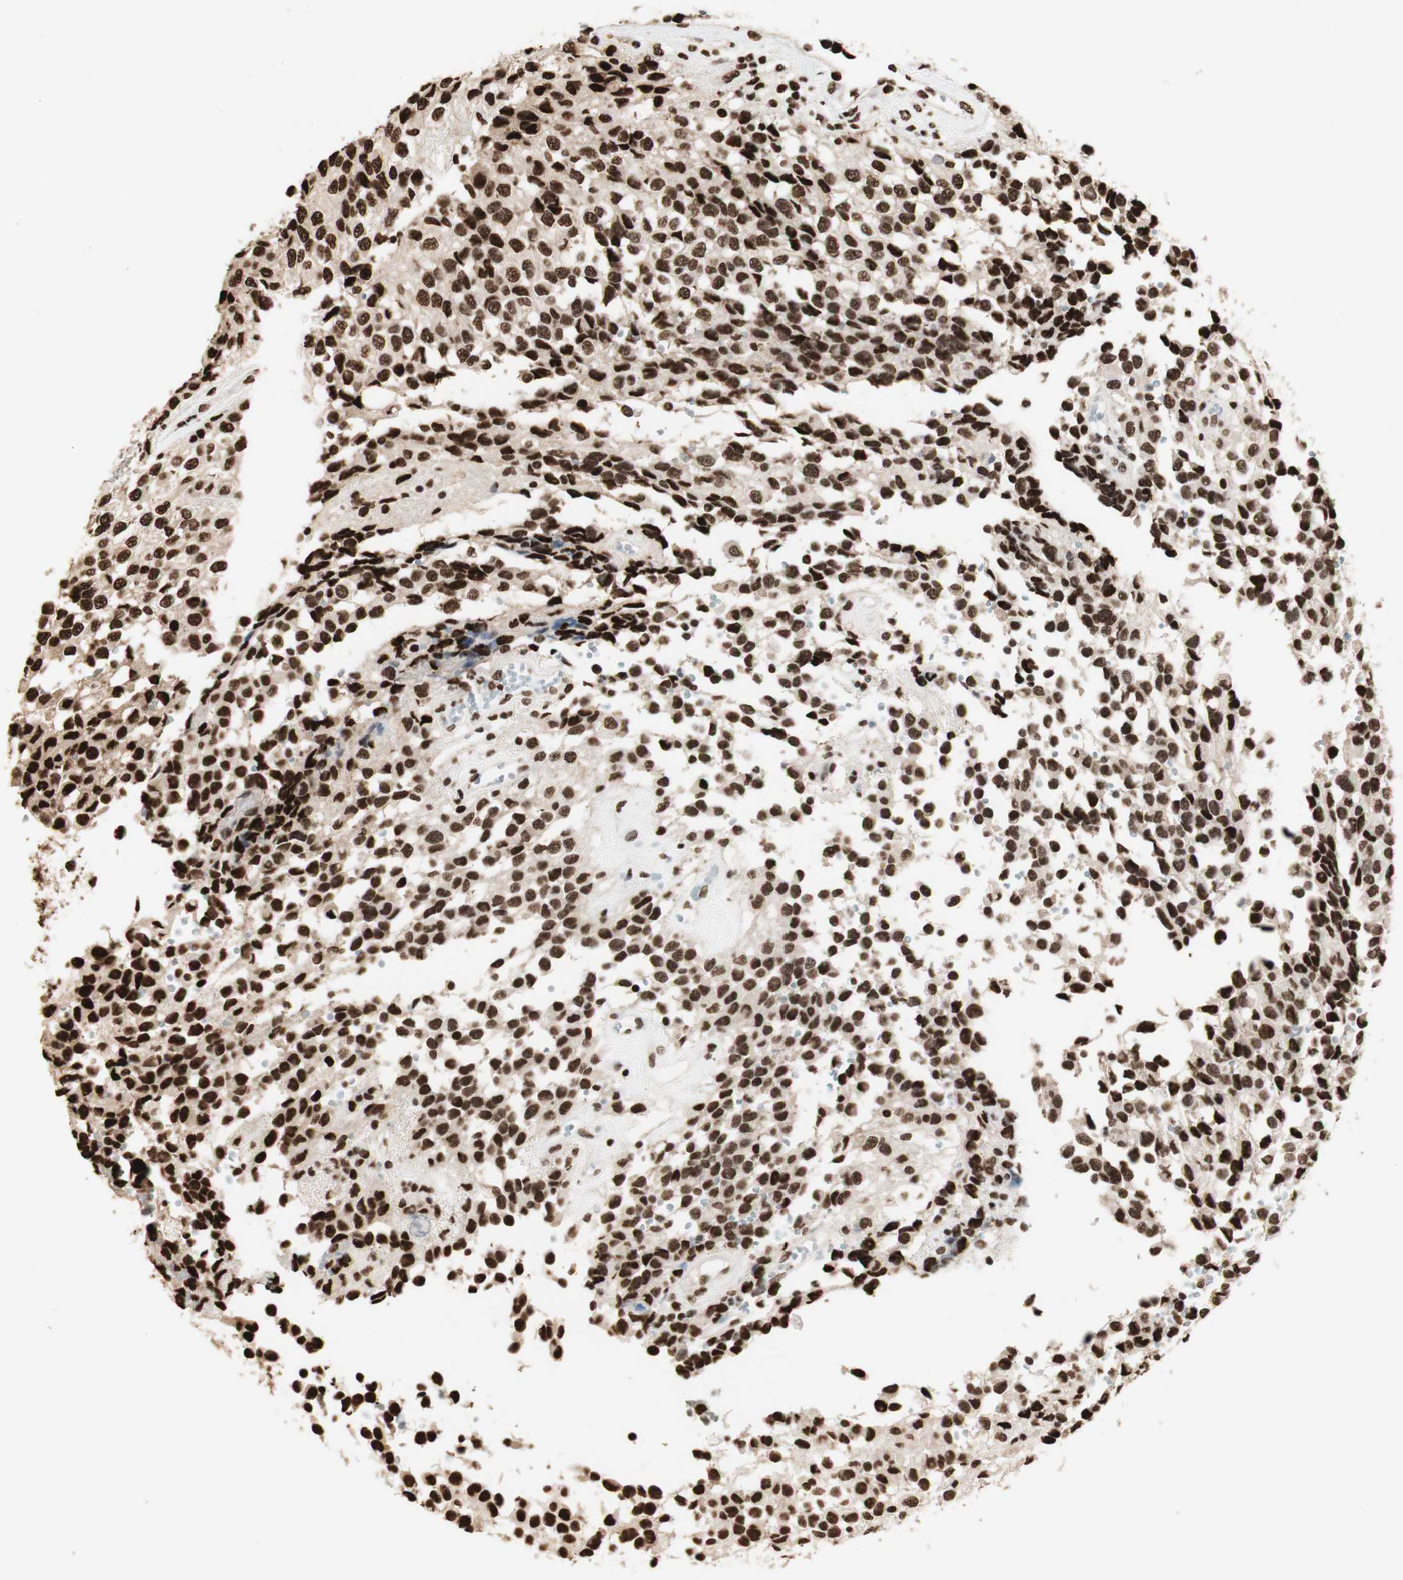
{"staining": {"intensity": "strong", "quantity": ">75%", "location": "nuclear"}, "tissue": "glioma", "cell_type": "Tumor cells", "image_type": "cancer", "snomed": [{"axis": "morphology", "description": "Glioma, malignant, High grade"}, {"axis": "topography", "description": "Brain"}], "caption": "Tumor cells exhibit high levels of strong nuclear staining in approximately >75% of cells in human malignant glioma (high-grade).", "gene": "HNRNPA2B1", "patient": {"sex": "male", "age": 32}}